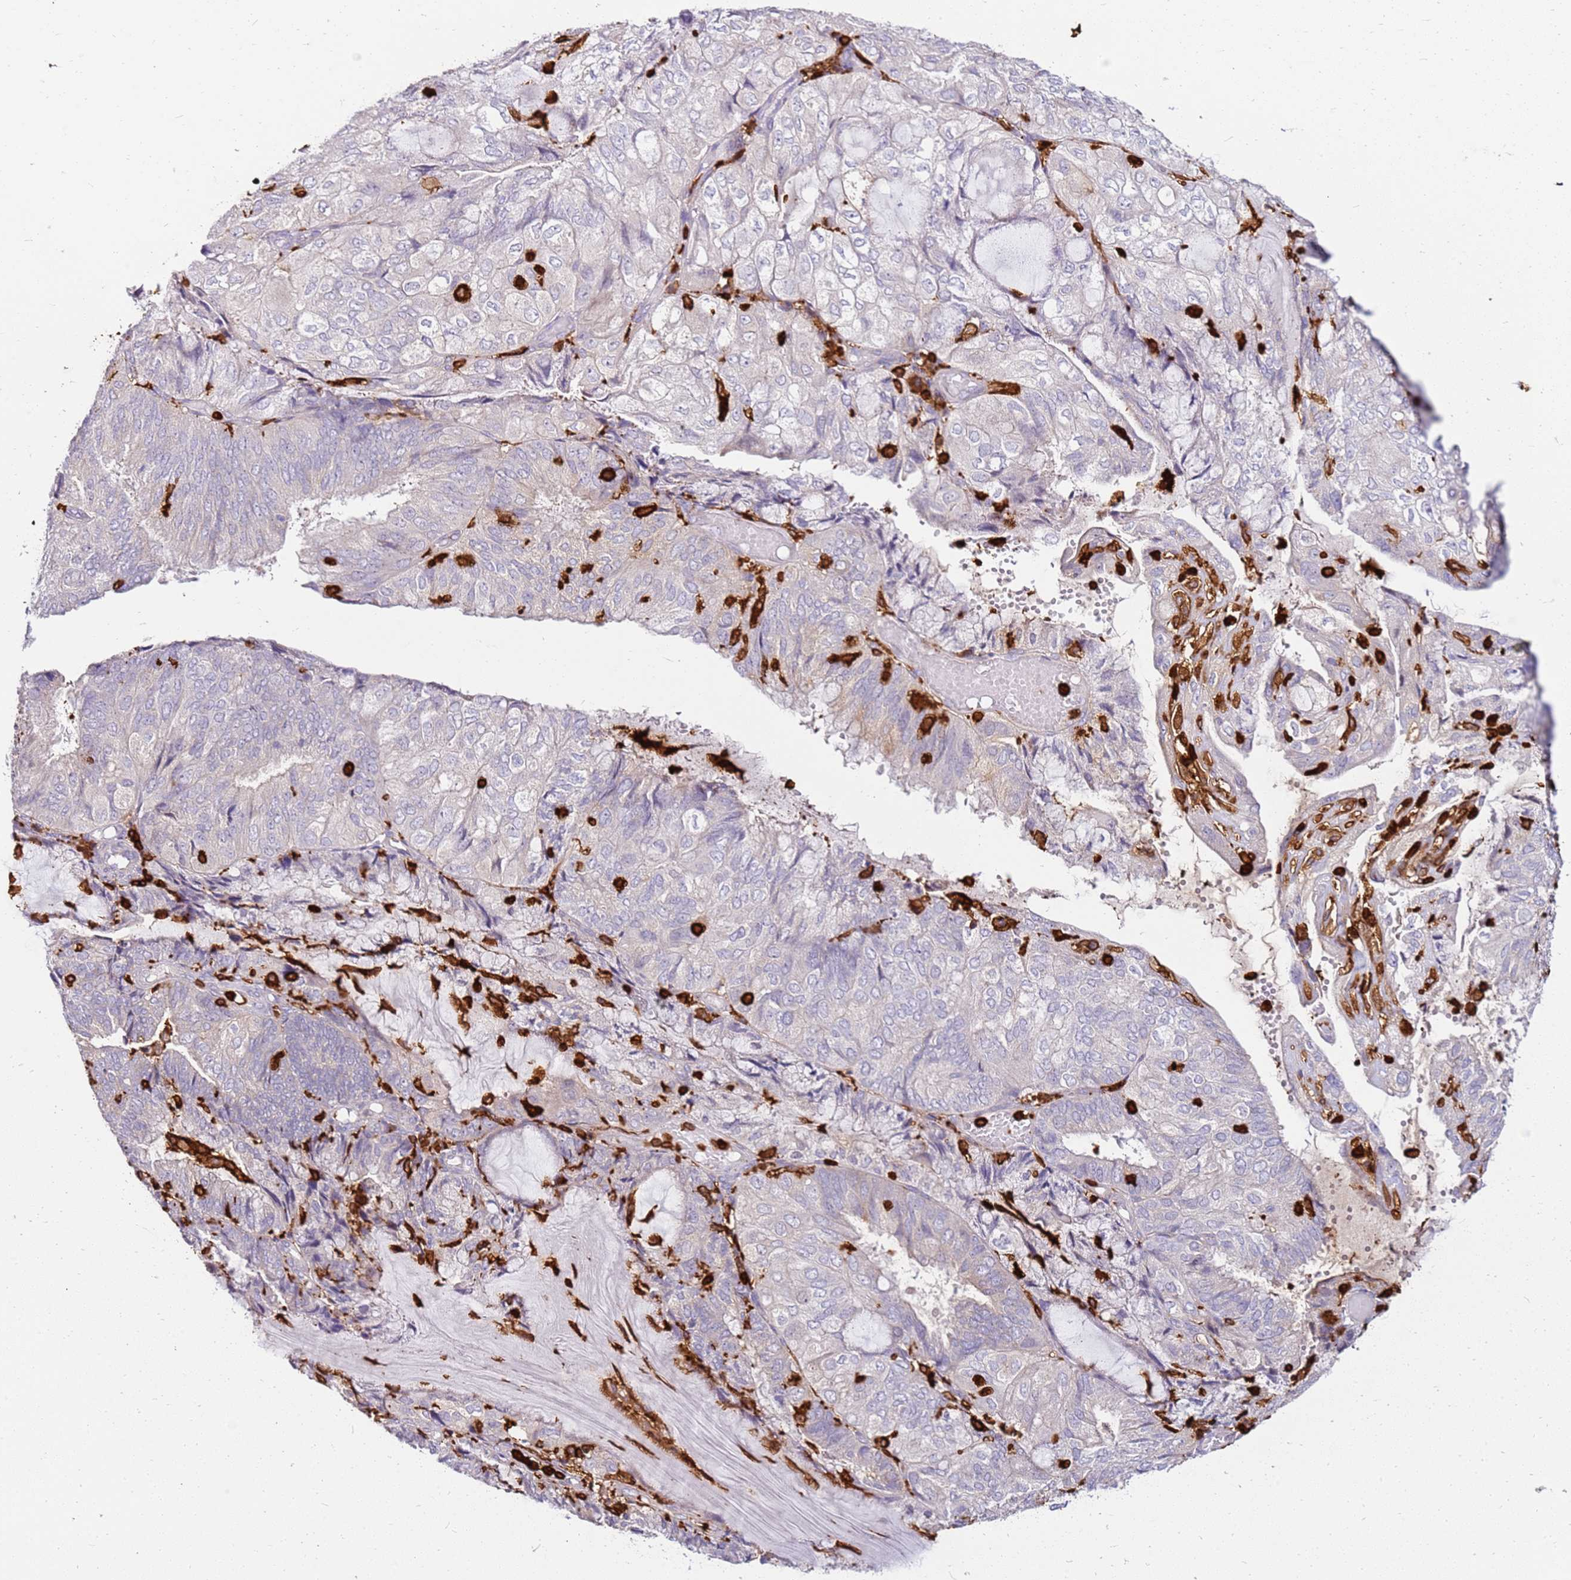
{"staining": {"intensity": "negative", "quantity": "none", "location": "none"}, "tissue": "endometrial cancer", "cell_type": "Tumor cells", "image_type": "cancer", "snomed": [{"axis": "morphology", "description": "Adenocarcinoma, NOS"}, {"axis": "topography", "description": "Endometrium"}], "caption": "Tumor cells are negative for protein expression in human endometrial cancer (adenocarcinoma).", "gene": "CORO1A", "patient": {"sex": "female", "age": 81}}